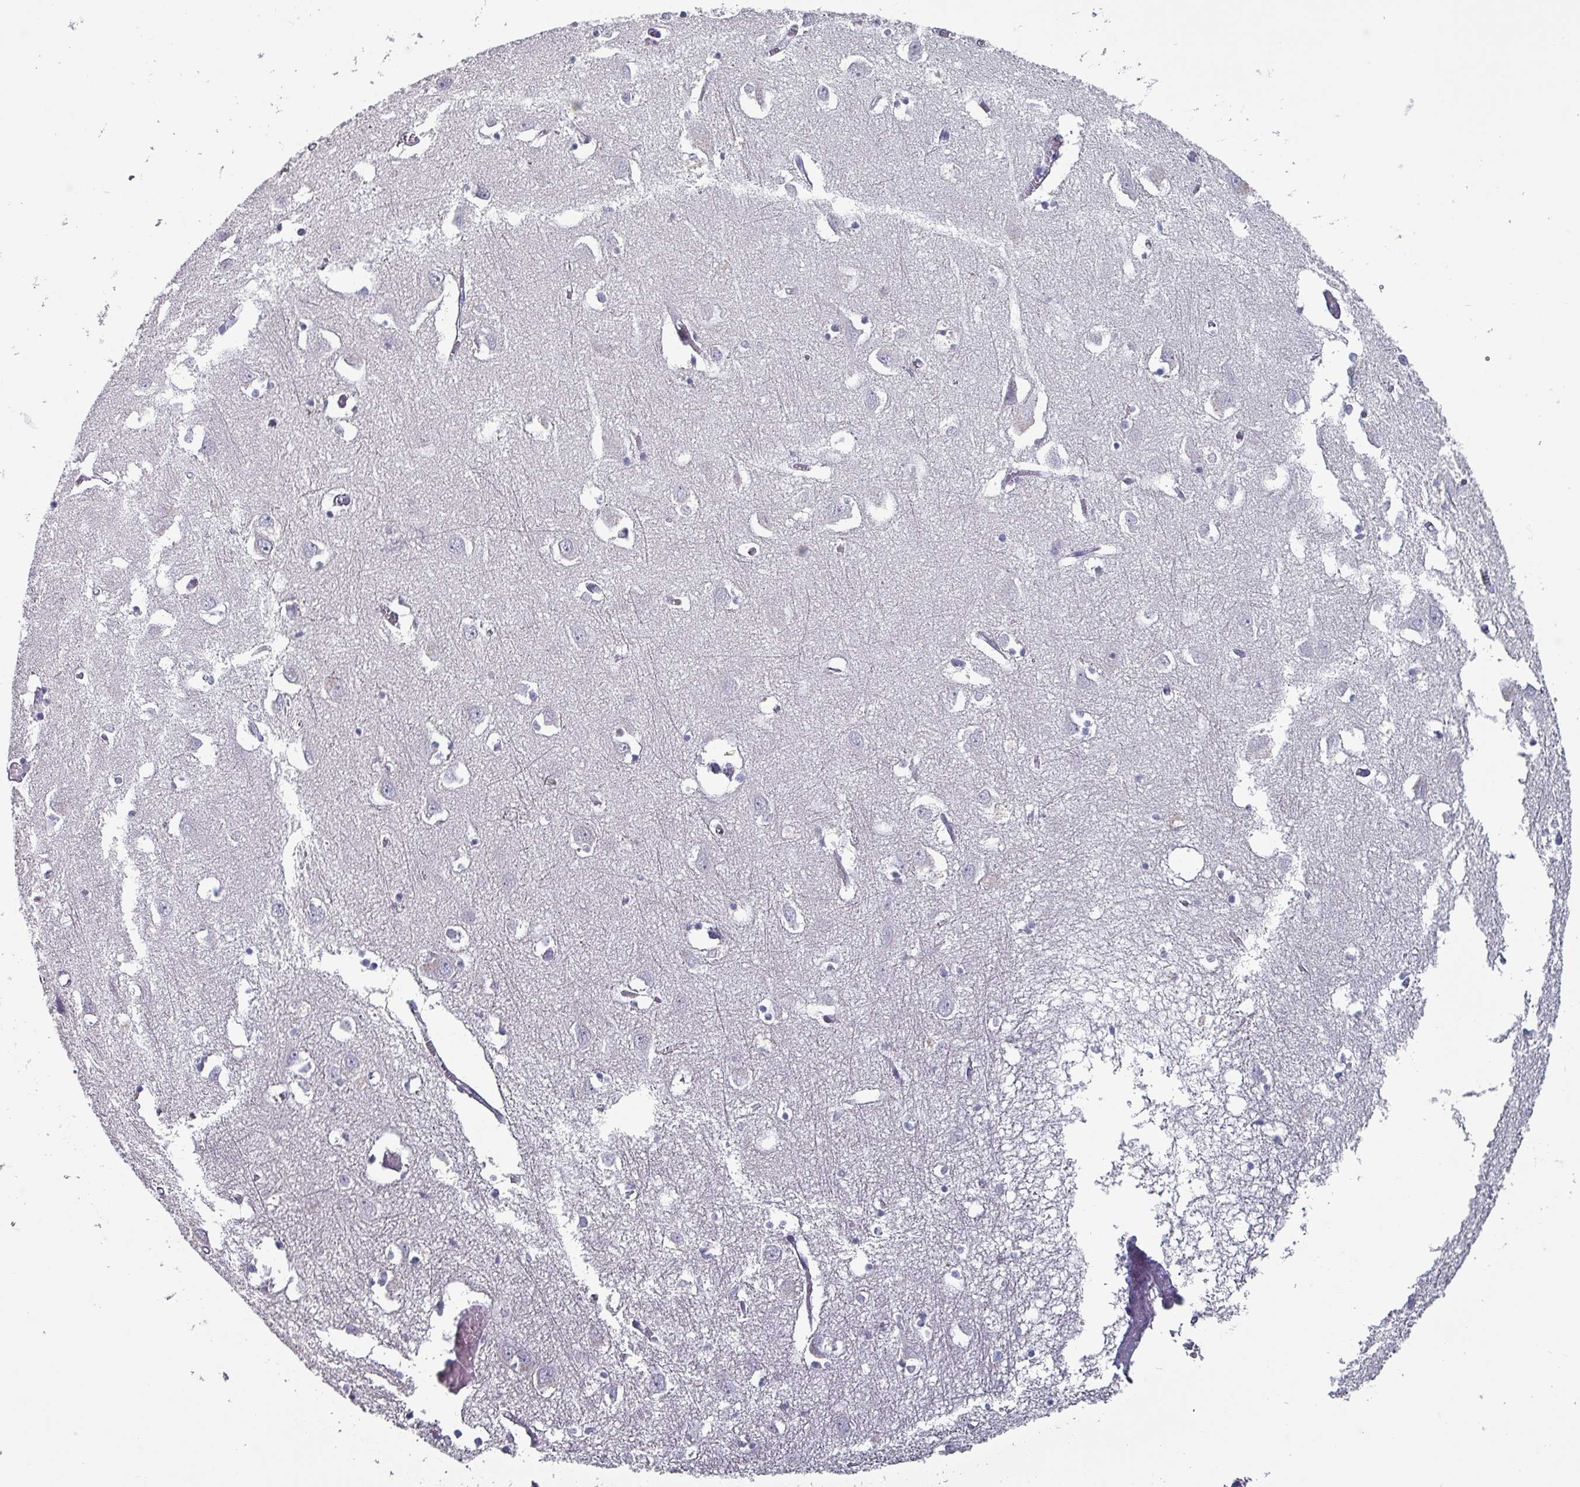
{"staining": {"intensity": "negative", "quantity": "none", "location": "none"}, "tissue": "cerebral cortex", "cell_type": "Endothelial cells", "image_type": "normal", "snomed": [{"axis": "morphology", "description": "Normal tissue, NOS"}, {"axis": "topography", "description": "Cerebral cortex"}], "caption": "Cerebral cortex was stained to show a protein in brown. There is no significant expression in endothelial cells.", "gene": "INS", "patient": {"sex": "male", "age": 70}}